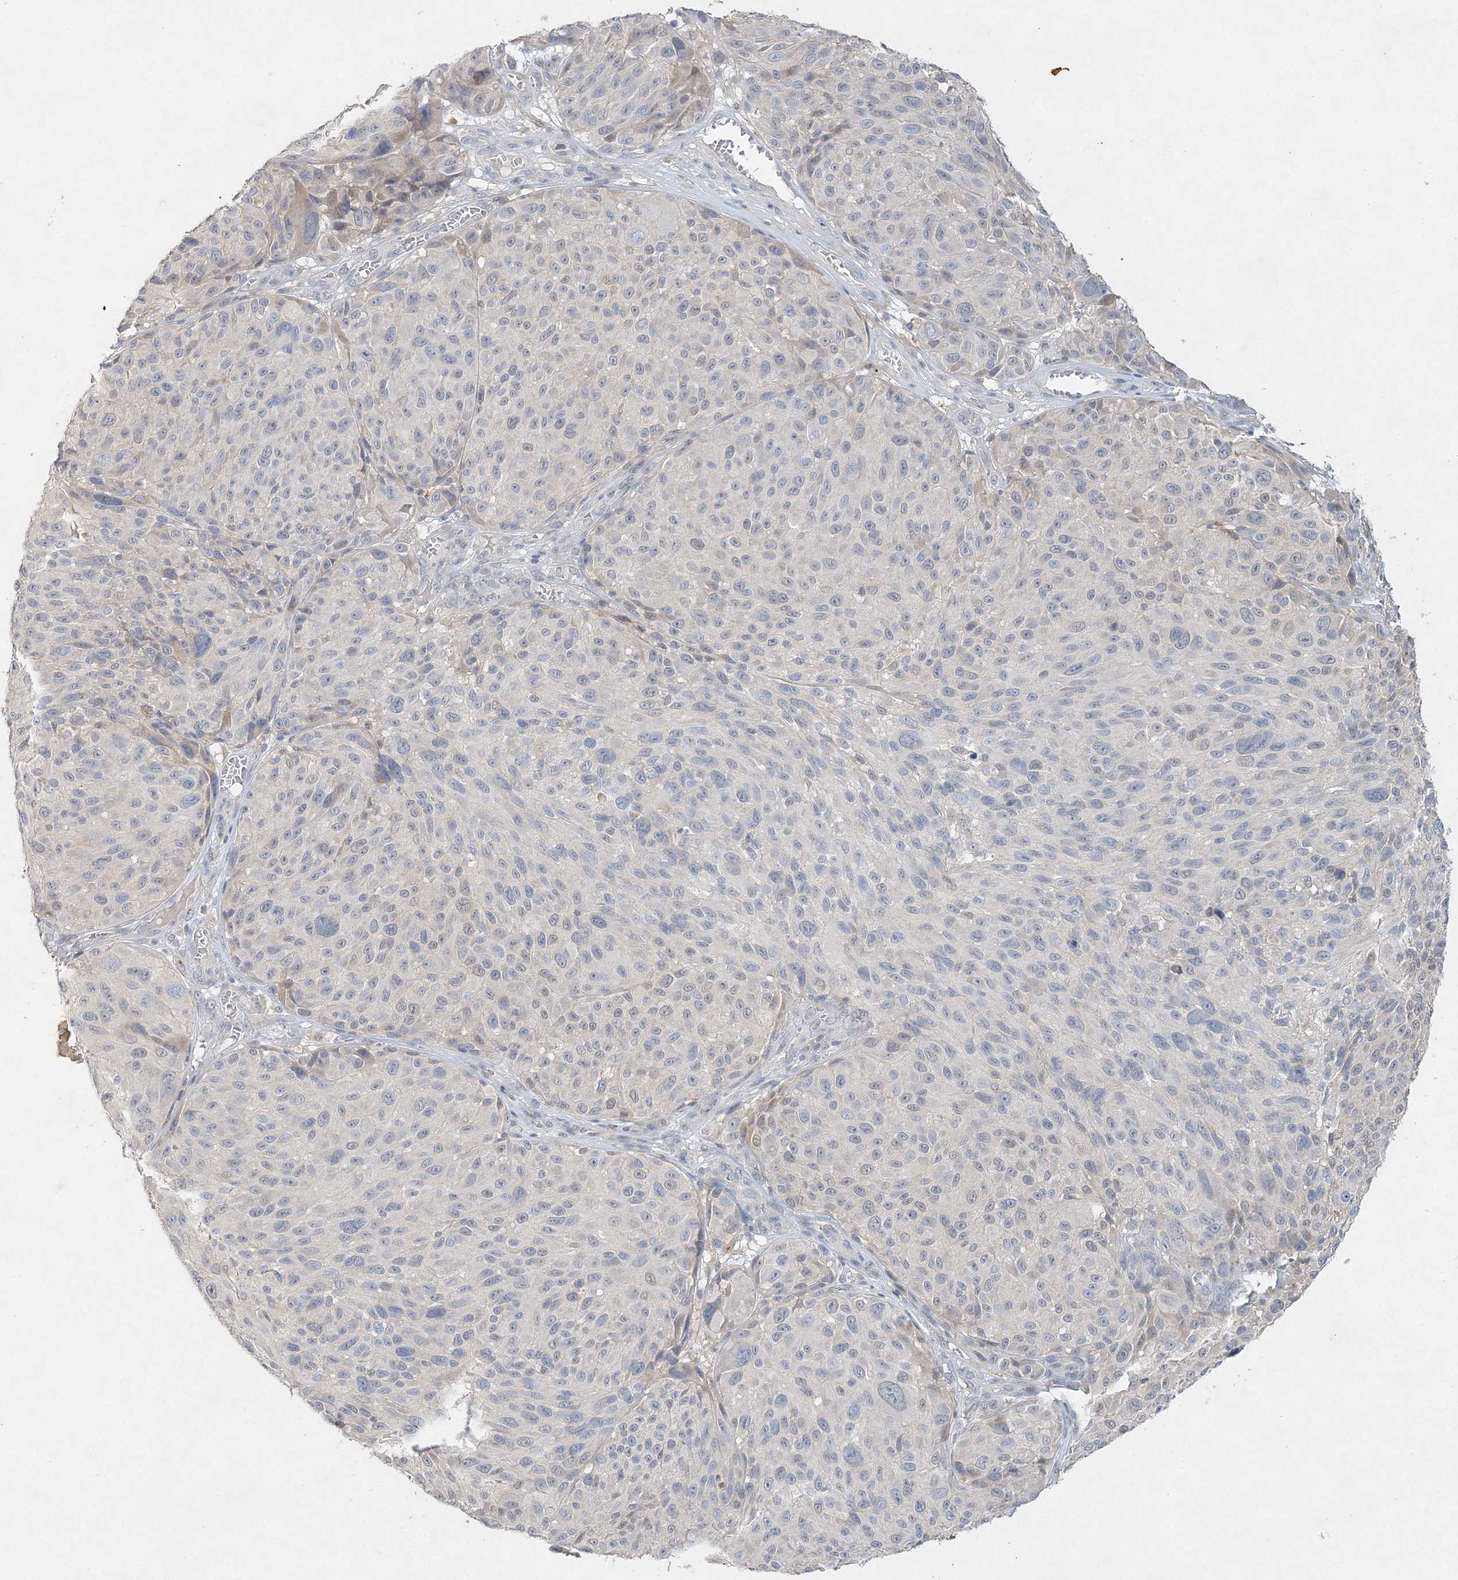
{"staining": {"intensity": "negative", "quantity": "none", "location": "none"}, "tissue": "melanoma", "cell_type": "Tumor cells", "image_type": "cancer", "snomed": [{"axis": "morphology", "description": "Malignant melanoma, NOS"}, {"axis": "topography", "description": "Skin"}], "caption": "The immunohistochemistry (IHC) image has no significant staining in tumor cells of melanoma tissue.", "gene": "MAT2B", "patient": {"sex": "male", "age": 83}}